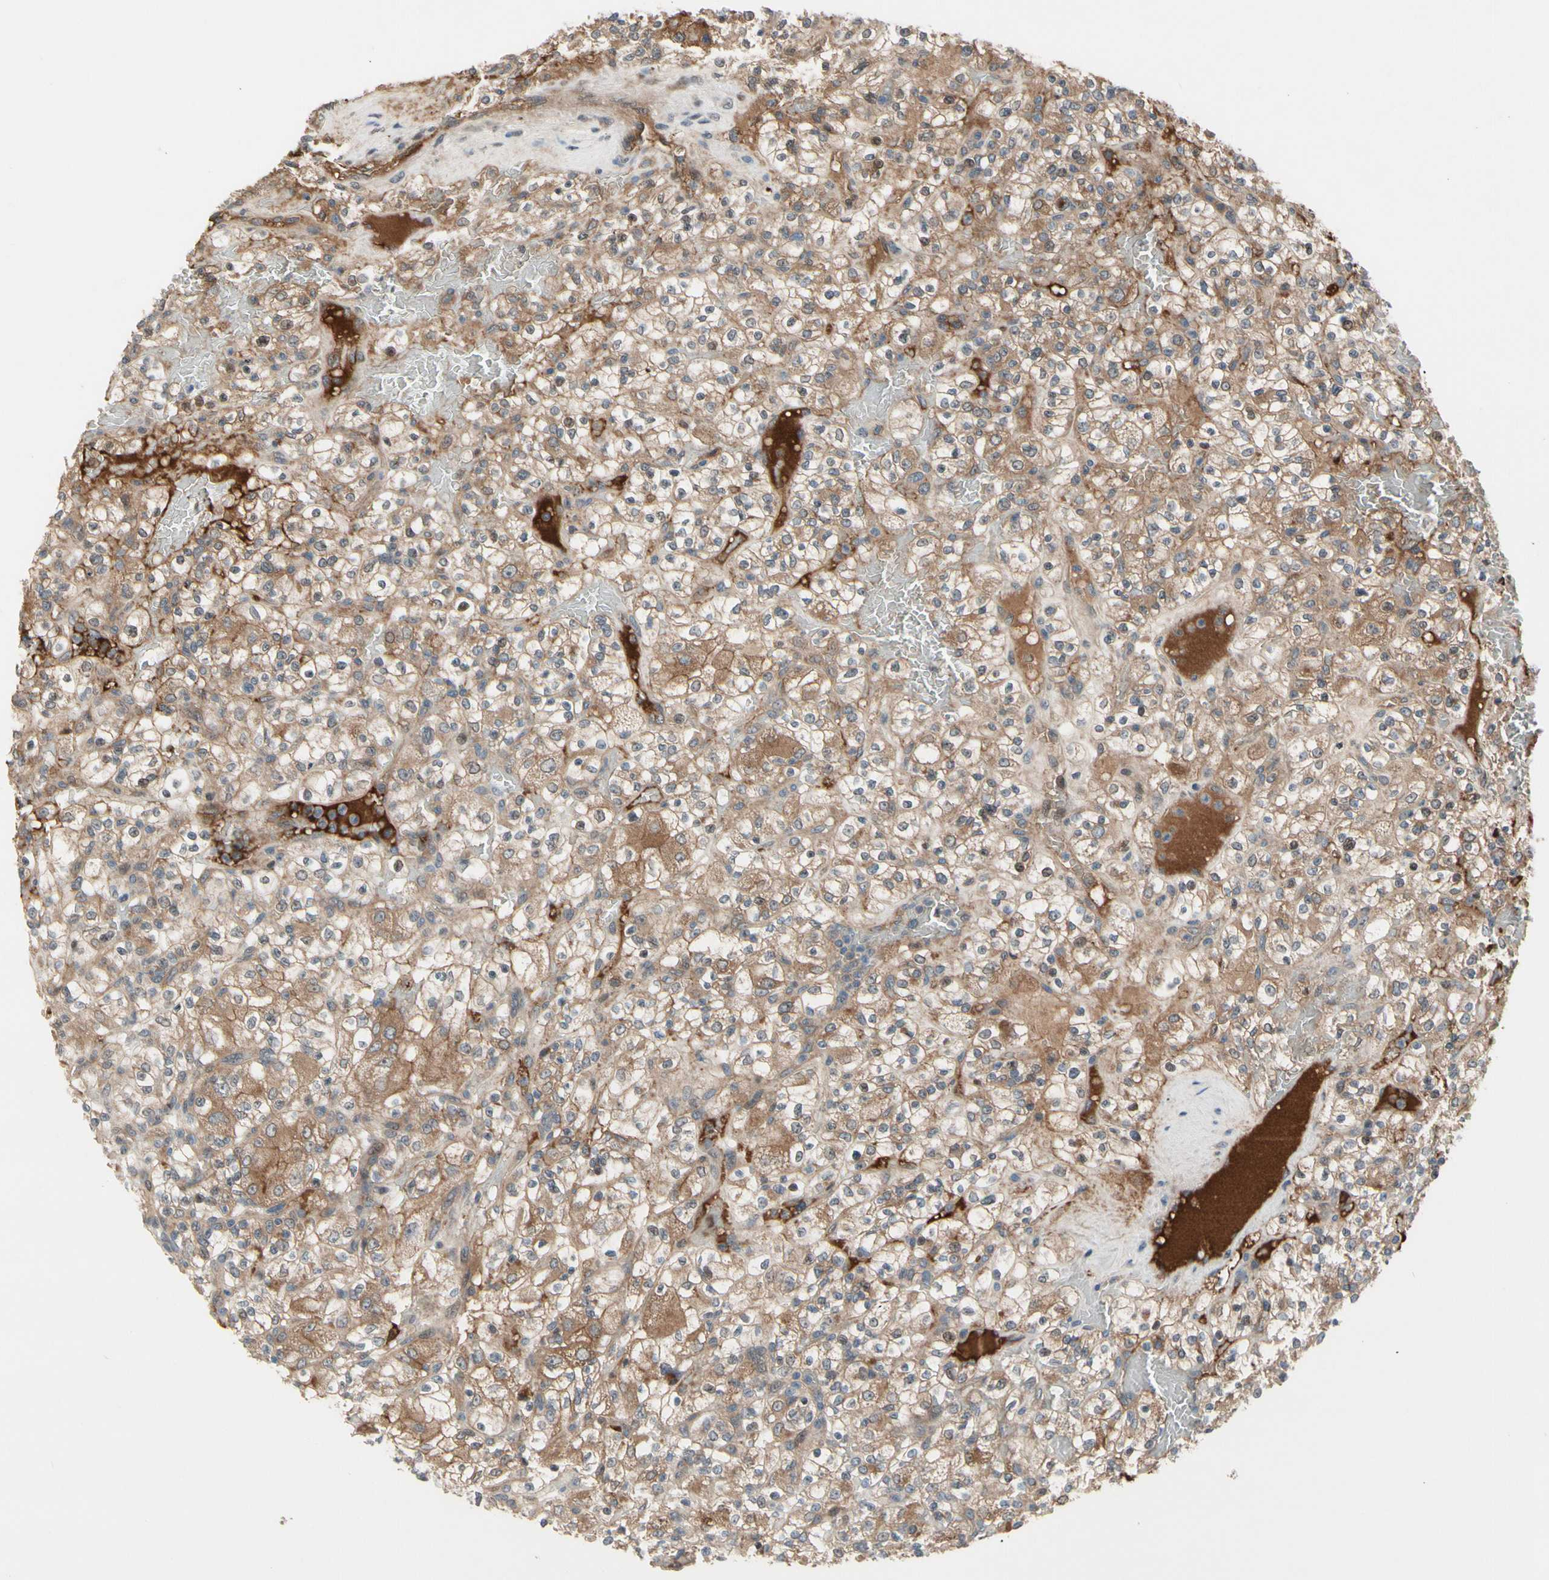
{"staining": {"intensity": "moderate", "quantity": ">75%", "location": "cytoplasmic/membranous"}, "tissue": "renal cancer", "cell_type": "Tumor cells", "image_type": "cancer", "snomed": [{"axis": "morphology", "description": "Normal tissue, NOS"}, {"axis": "morphology", "description": "Adenocarcinoma, NOS"}, {"axis": "topography", "description": "Kidney"}], "caption": "Immunohistochemistry (IHC) photomicrograph of renal cancer (adenocarcinoma) stained for a protein (brown), which shows medium levels of moderate cytoplasmic/membranous positivity in about >75% of tumor cells.", "gene": "SNX29", "patient": {"sex": "female", "age": 72}}